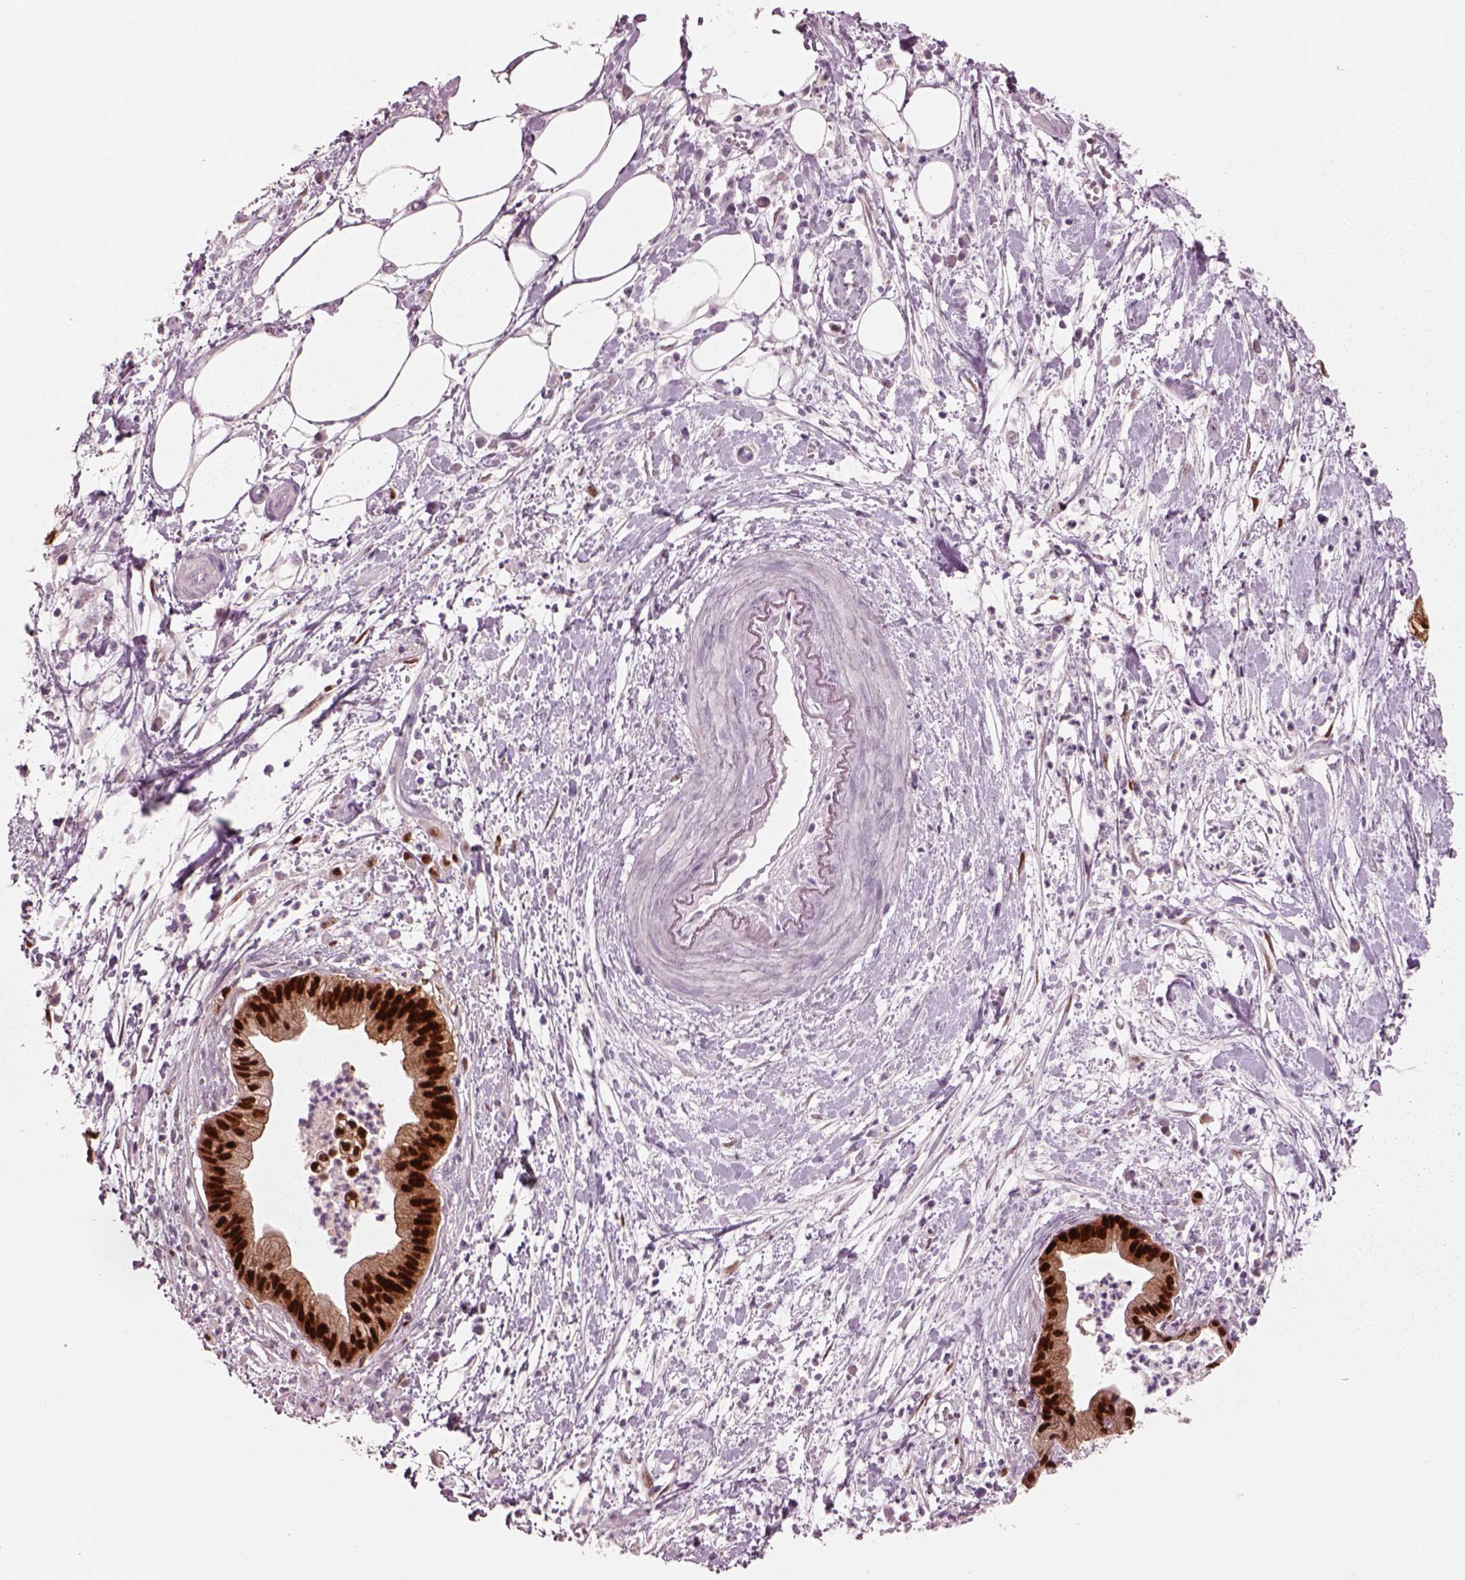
{"staining": {"intensity": "strong", "quantity": ">75%", "location": "nuclear"}, "tissue": "pancreatic cancer", "cell_type": "Tumor cells", "image_type": "cancer", "snomed": [{"axis": "morphology", "description": "Normal tissue, NOS"}, {"axis": "morphology", "description": "Adenocarcinoma, NOS"}, {"axis": "topography", "description": "Lymph node"}, {"axis": "topography", "description": "Pancreas"}], "caption": "Pancreatic adenocarcinoma was stained to show a protein in brown. There is high levels of strong nuclear staining in approximately >75% of tumor cells. The staining is performed using DAB brown chromogen to label protein expression. The nuclei are counter-stained blue using hematoxylin.", "gene": "SOX9", "patient": {"sex": "female", "age": 58}}